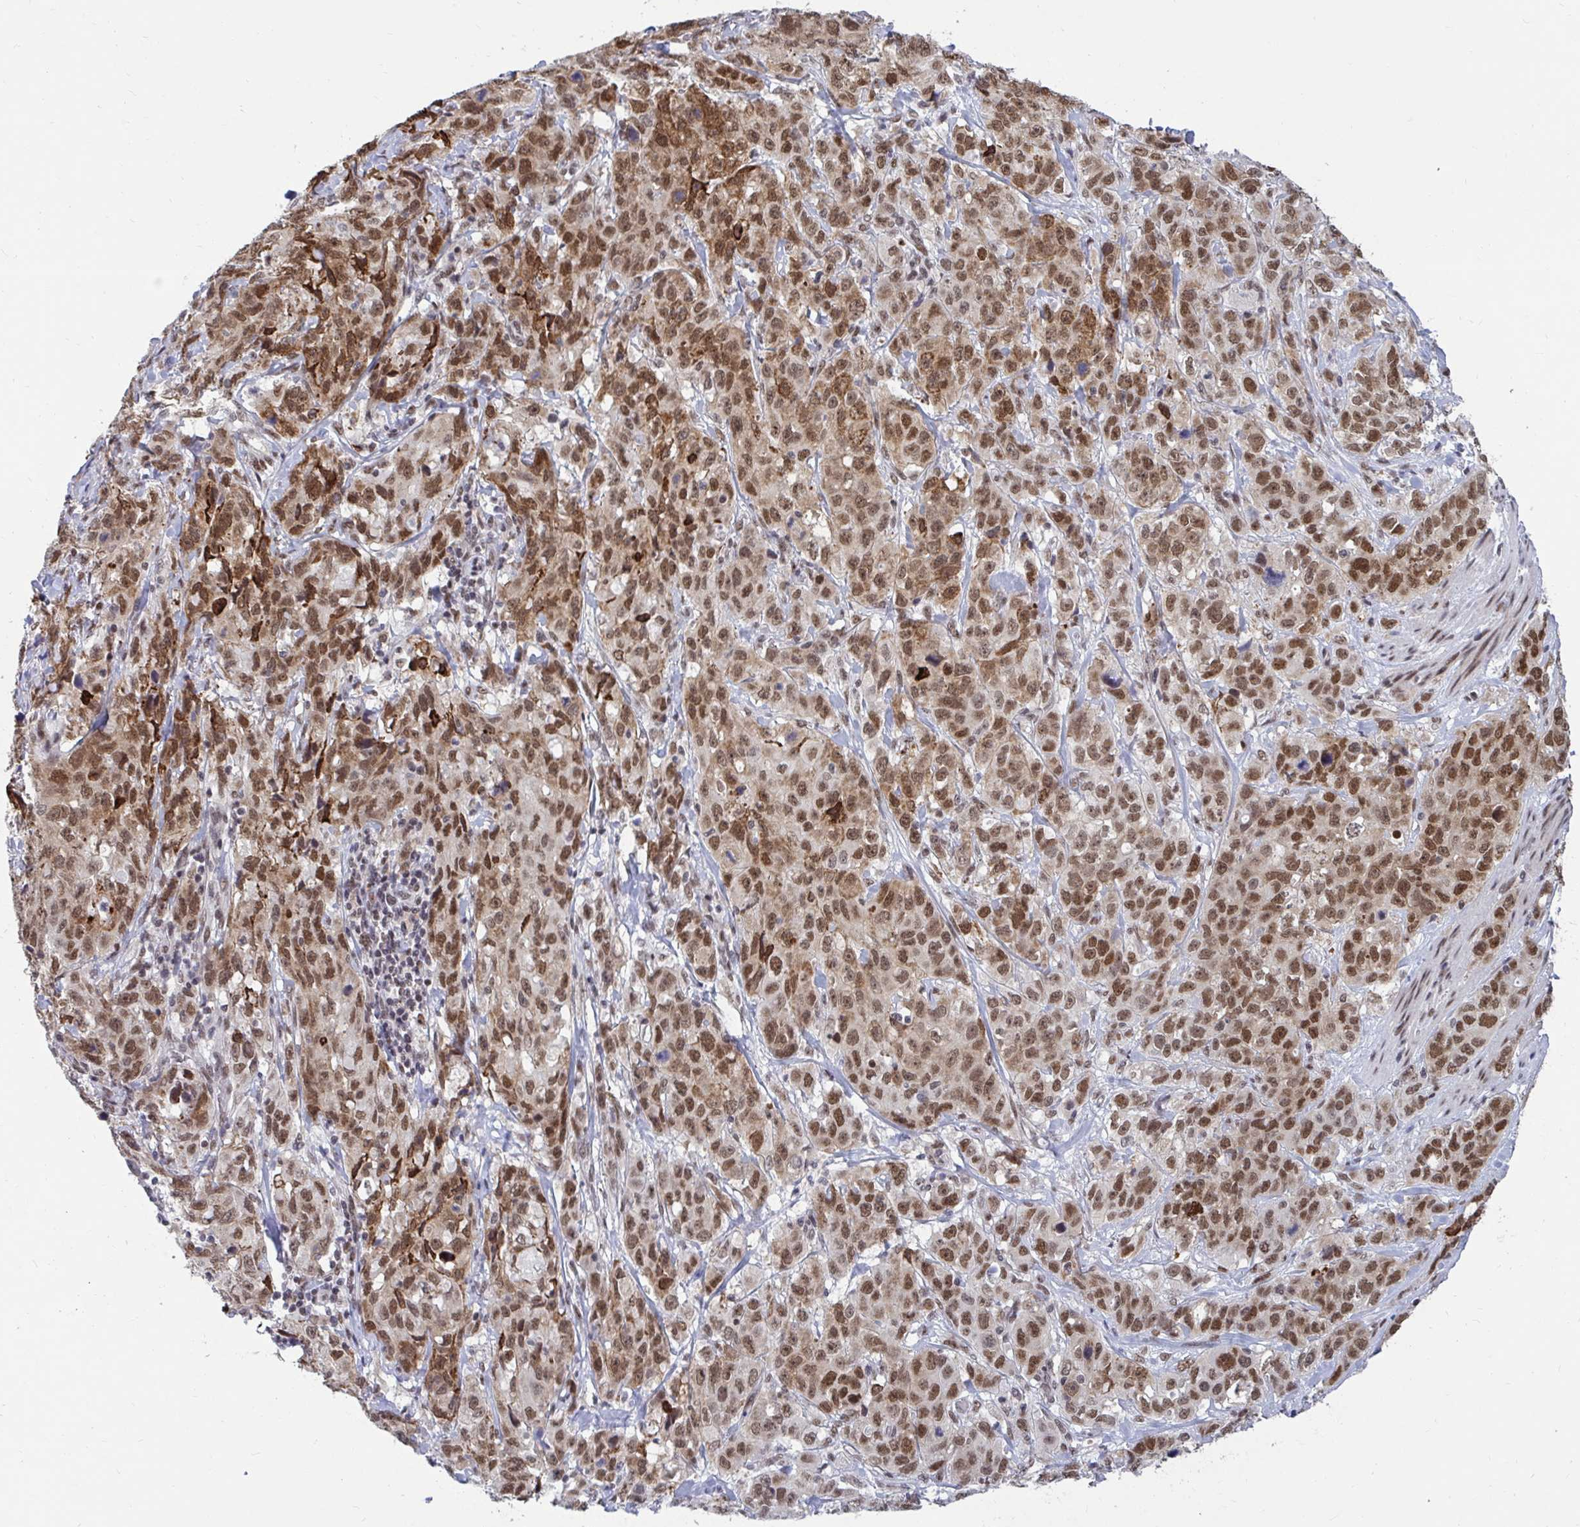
{"staining": {"intensity": "moderate", "quantity": ">75%", "location": "nuclear"}, "tissue": "stomach cancer", "cell_type": "Tumor cells", "image_type": "cancer", "snomed": [{"axis": "morphology", "description": "Adenocarcinoma, NOS"}, {"axis": "topography", "description": "Stomach"}], "caption": "This is an image of immunohistochemistry (IHC) staining of stomach cancer, which shows moderate expression in the nuclear of tumor cells.", "gene": "PHF10", "patient": {"sex": "male", "age": 48}}